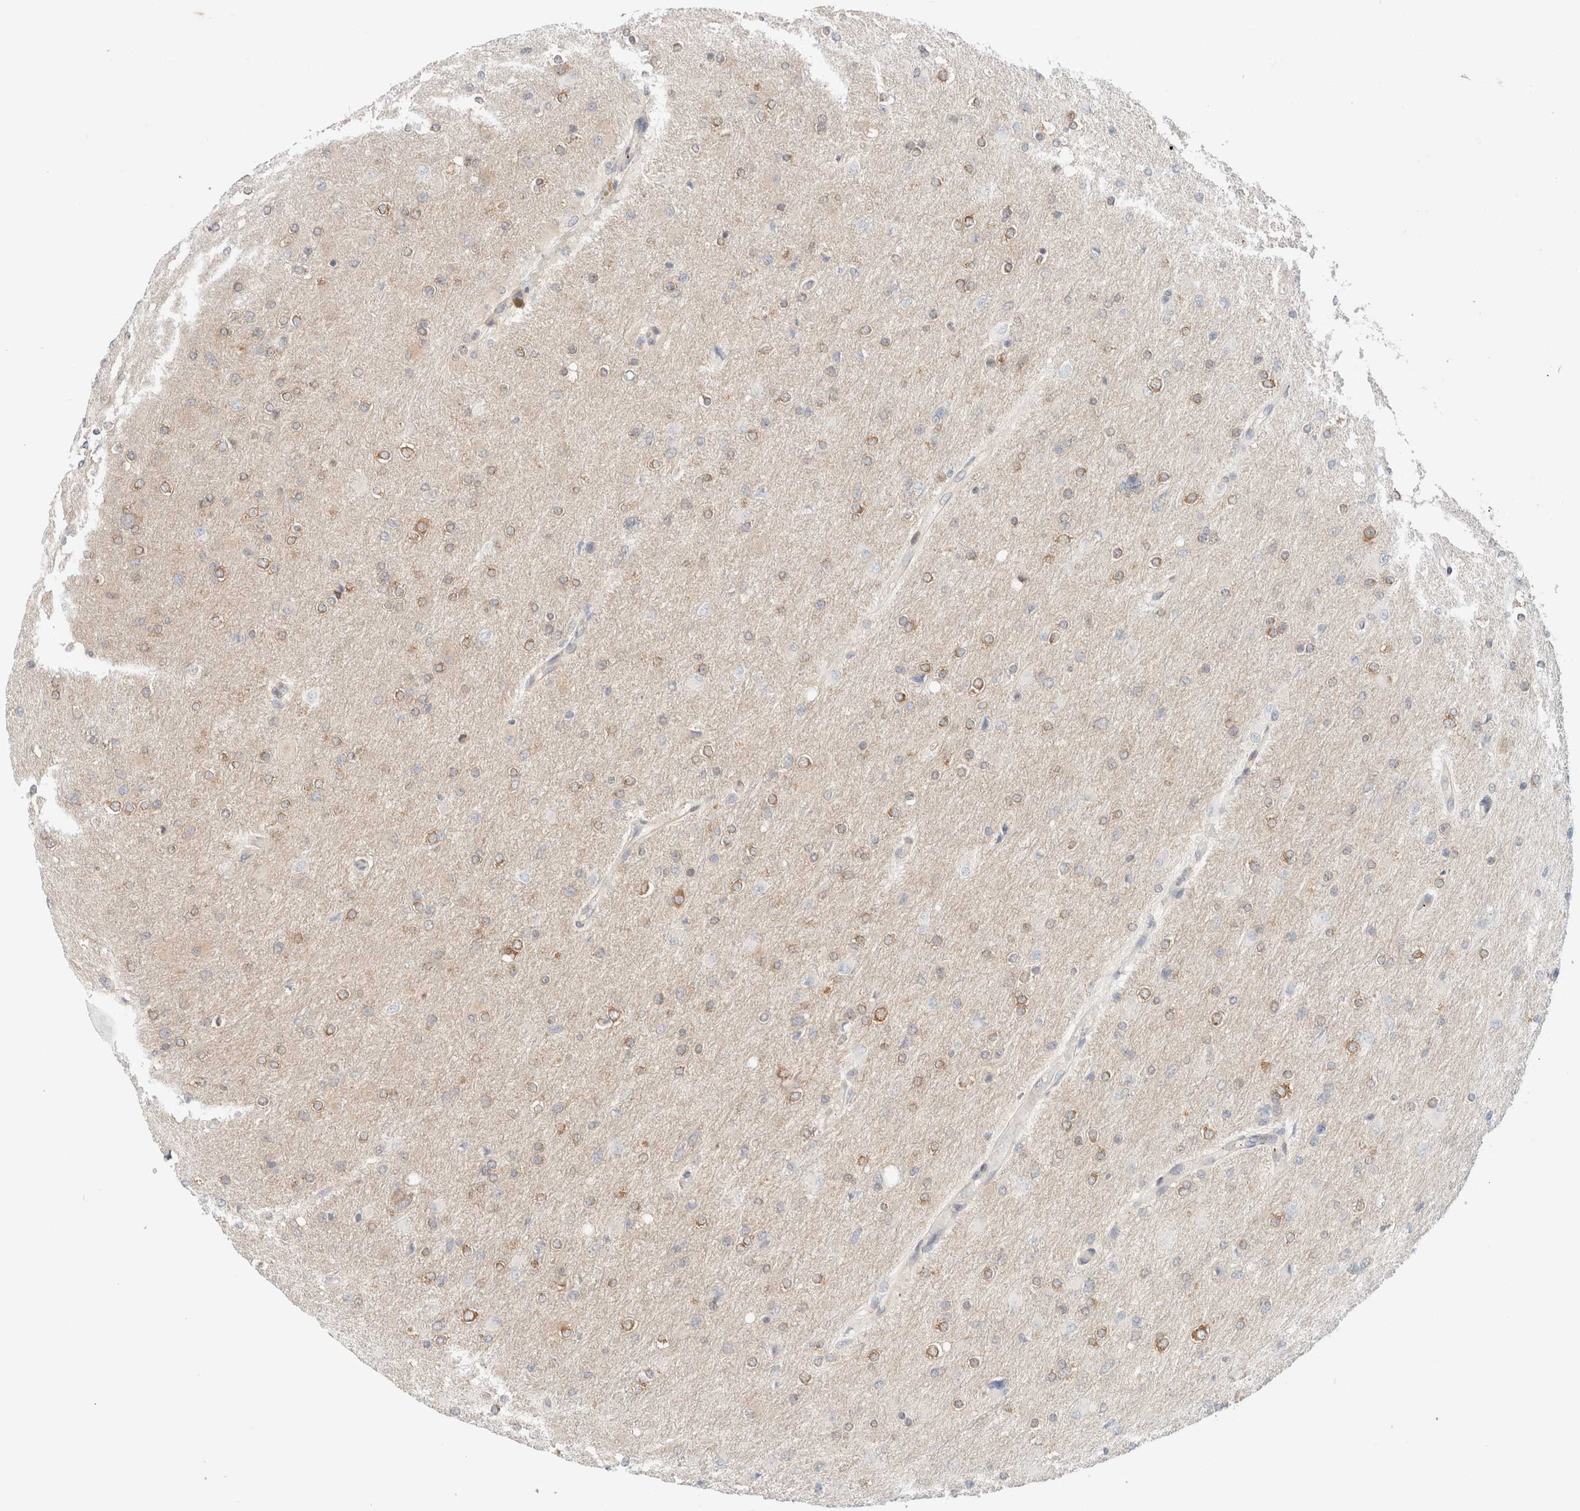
{"staining": {"intensity": "weak", "quantity": "25%-75%", "location": "cytoplasmic/membranous"}, "tissue": "glioma", "cell_type": "Tumor cells", "image_type": "cancer", "snomed": [{"axis": "morphology", "description": "Glioma, malignant, High grade"}, {"axis": "topography", "description": "Cerebral cortex"}], "caption": "A brown stain labels weak cytoplasmic/membranous expression of a protein in glioma tumor cells.", "gene": "MARK3", "patient": {"sex": "female", "age": 36}}